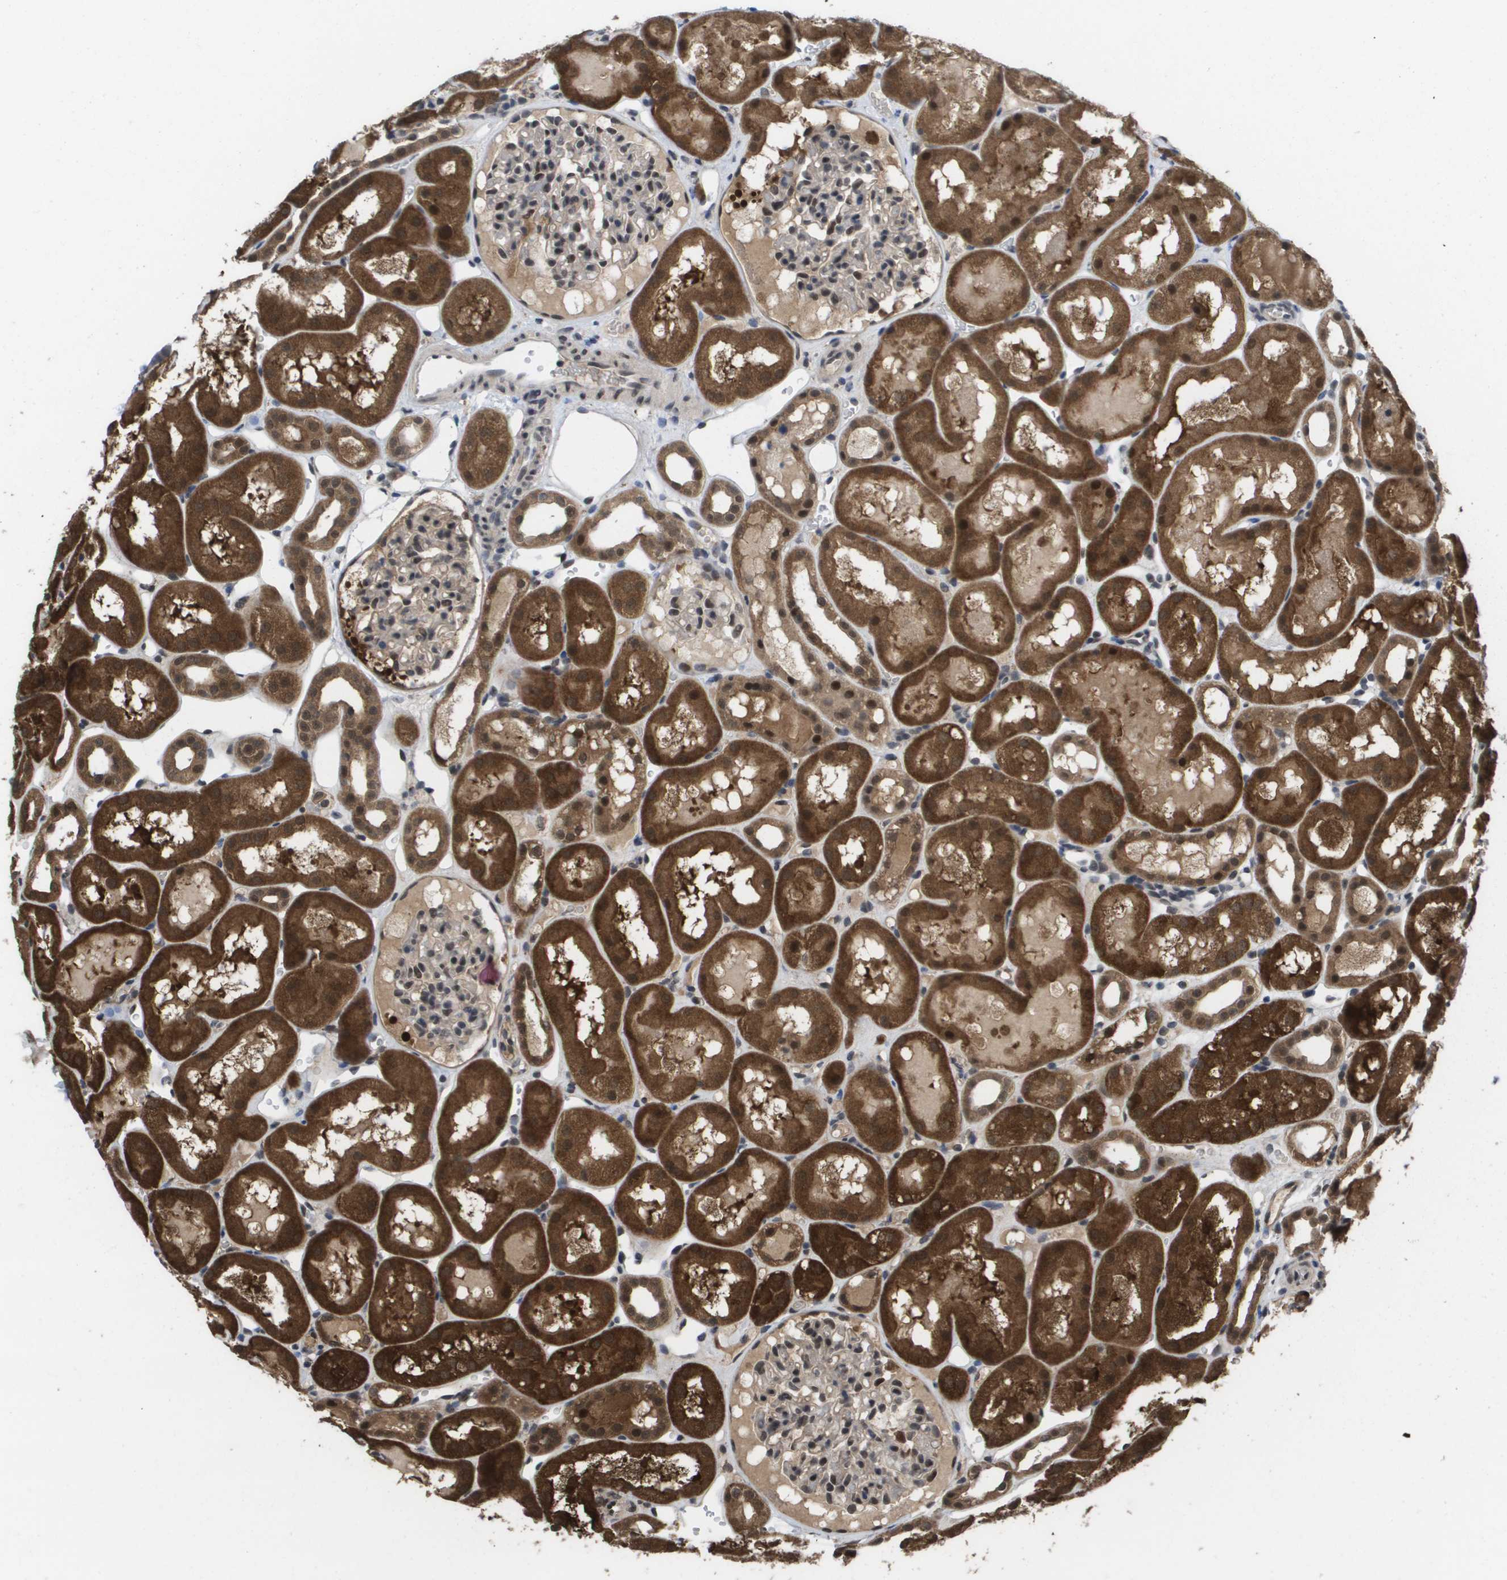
{"staining": {"intensity": "moderate", "quantity": "25%-75%", "location": "nuclear"}, "tissue": "kidney", "cell_type": "Cells in glomeruli", "image_type": "normal", "snomed": [{"axis": "morphology", "description": "Normal tissue, NOS"}, {"axis": "topography", "description": "Kidney"}, {"axis": "topography", "description": "Urinary bladder"}], "caption": "A brown stain shows moderate nuclear staining of a protein in cells in glomeruli of normal human kidney. The protein is stained brown, and the nuclei are stained in blue (DAB (3,3'-diaminobenzidine) IHC with brightfield microscopy, high magnification).", "gene": "AMBRA1", "patient": {"sex": "male", "age": 16}}